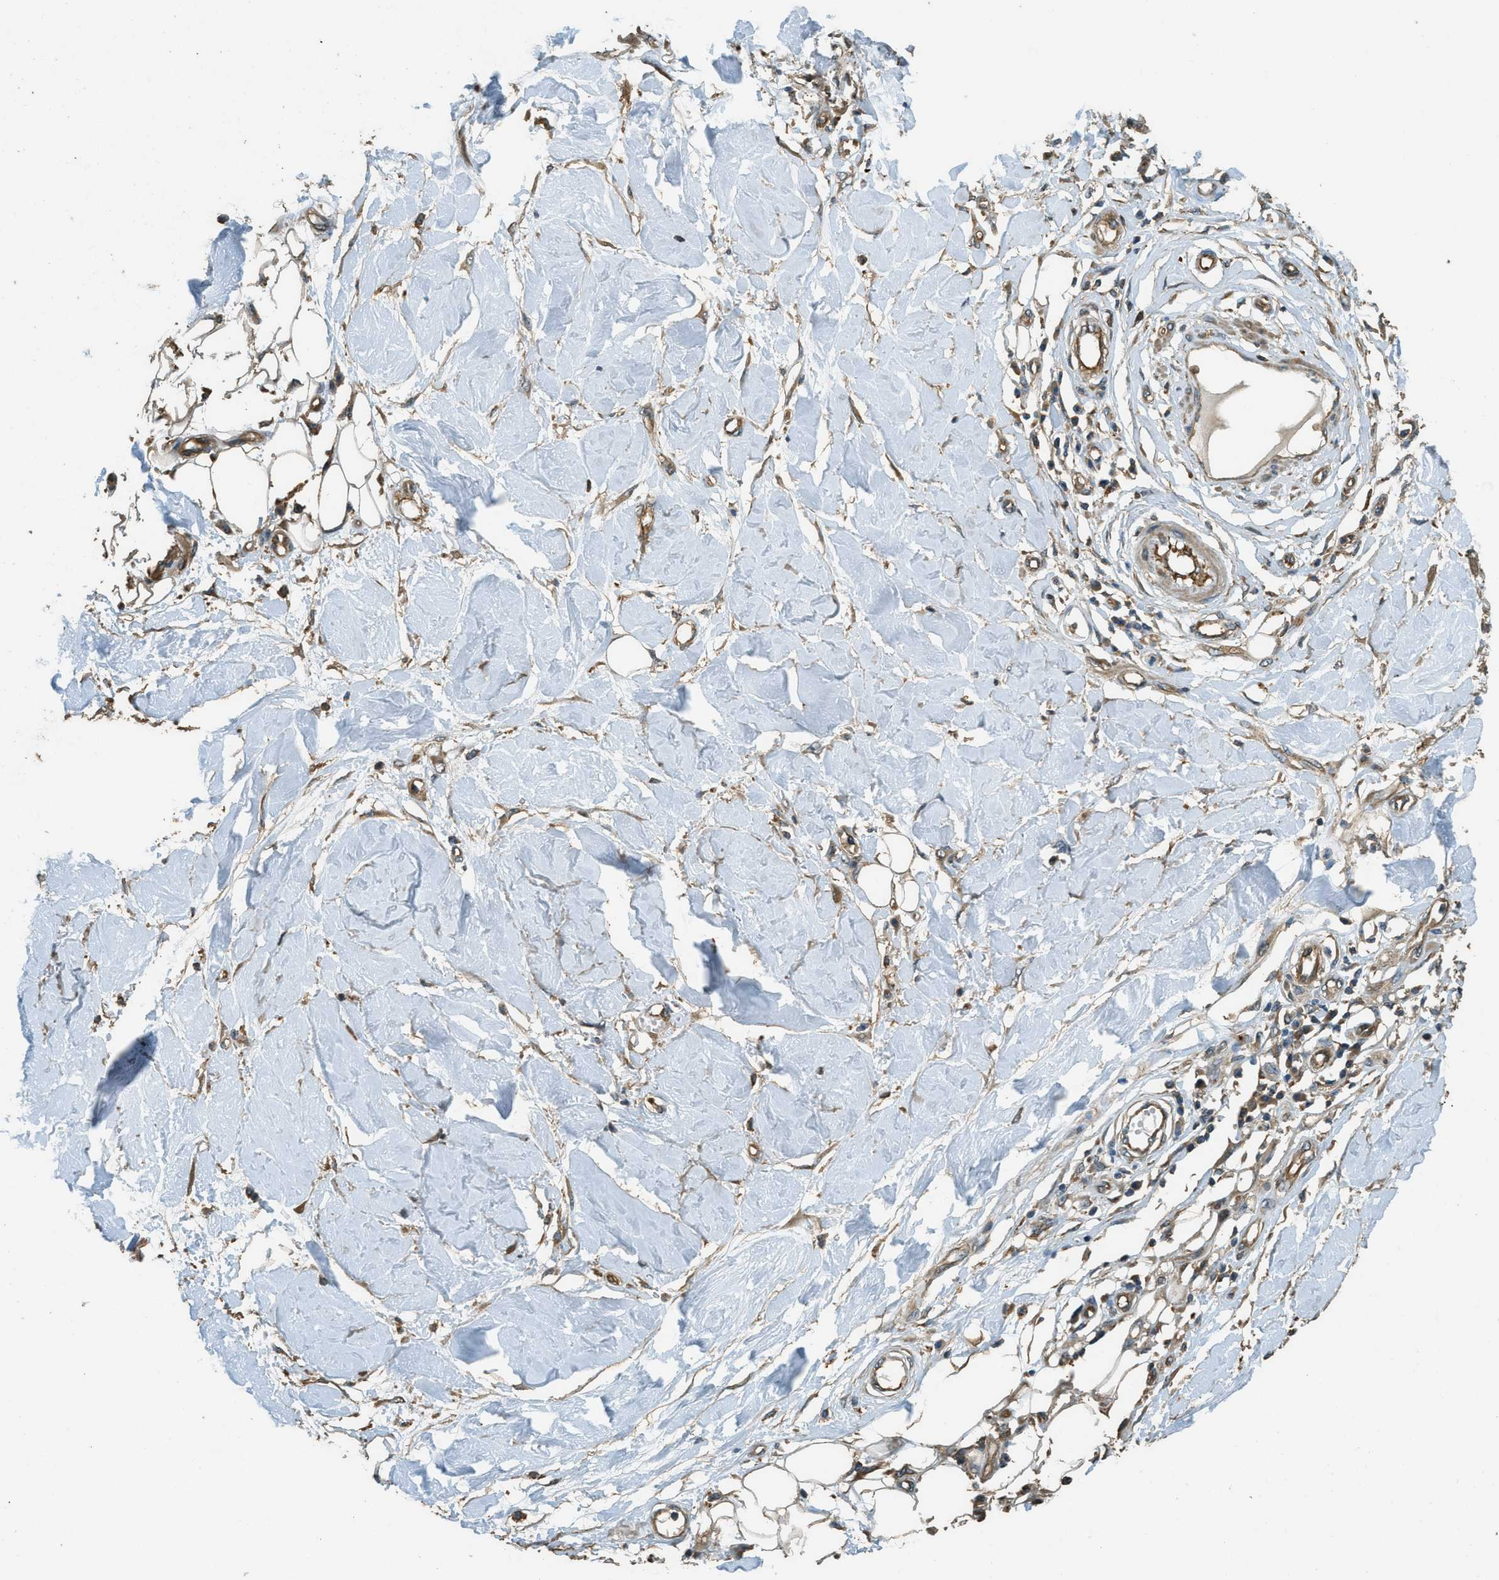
{"staining": {"intensity": "moderate", "quantity": ">75%", "location": "cytoplasmic/membranous"}, "tissue": "adipose tissue", "cell_type": "Adipocytes", "image_type": "normal", "snomed": [{"axis": "morphology", "description": "Normal tissue, NOS"}, {"axis": "morphology", "description": "Squamous cell carcinoma, NOS"}, {"axis": "topography", "description": "Skin"}, {"axis": "topography", "description": "Peripheral nerve tissue"}], "caption": "Approximately >75% of adipocytes in unremarkable adipose tissue reveal moderate cytoplasmic/membranous protein expression as visualized by brown immunohistochemical staining.", "gene": "MARS1", "patient": {"sex": "male", "age": 83}}